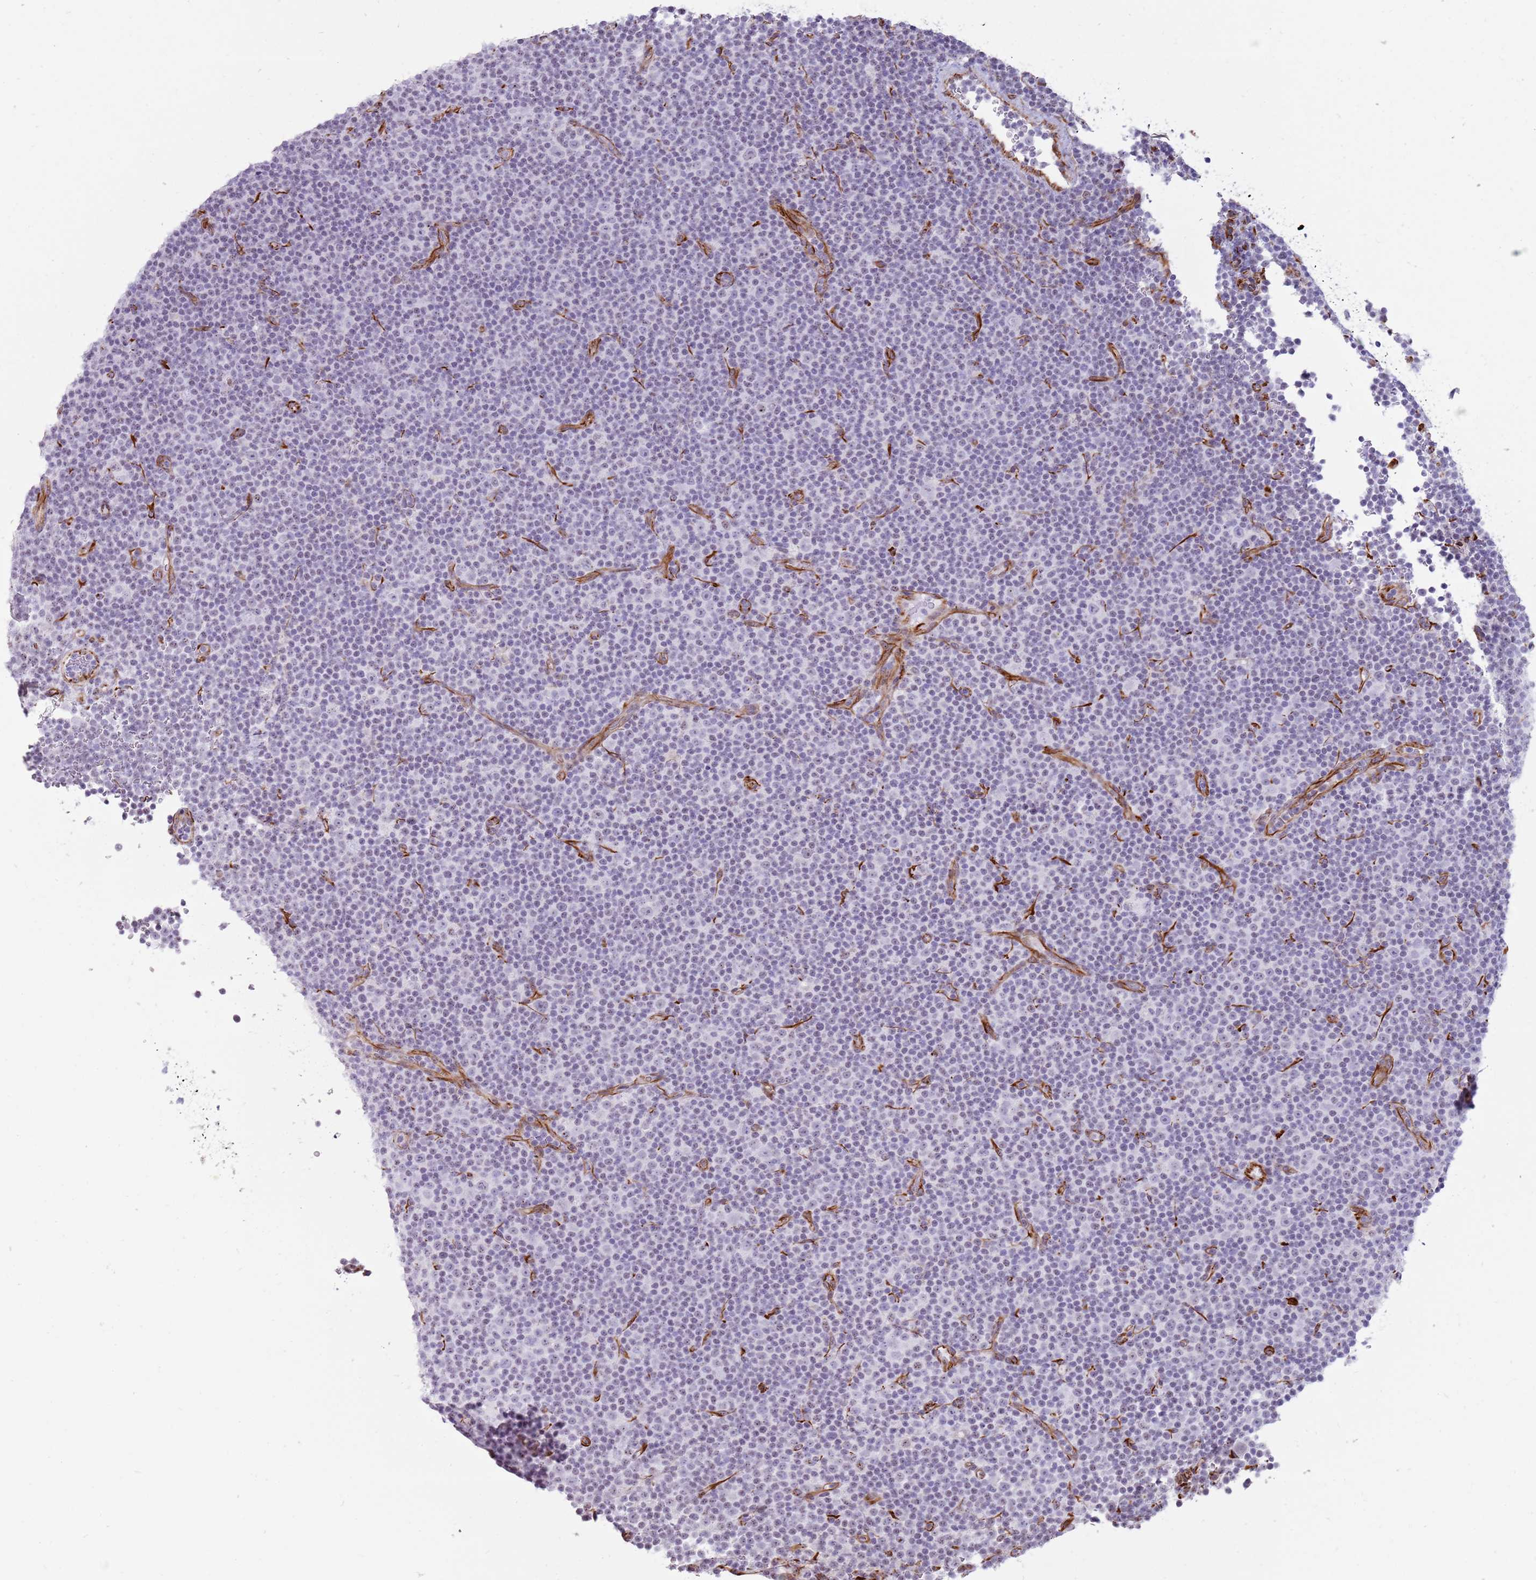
{"staining": {"intensity": "negative", "quantity": "none", "location": "none"}, "tissue": "lymphoma", "cell_type": "Tumor cells", "image_type": "cancer", "snomed": [{"axis": "morphology", "description": "Malignant lymphoma, non-Hodgkin's type, Low grade"}, {"axis": "topography", "description": "Lymph node"}], "caption": "There is no significant positivity in tumor cells of lymphoma.", "gene": "NBPF3", "patient": {"sex": "female", "age": 67}}